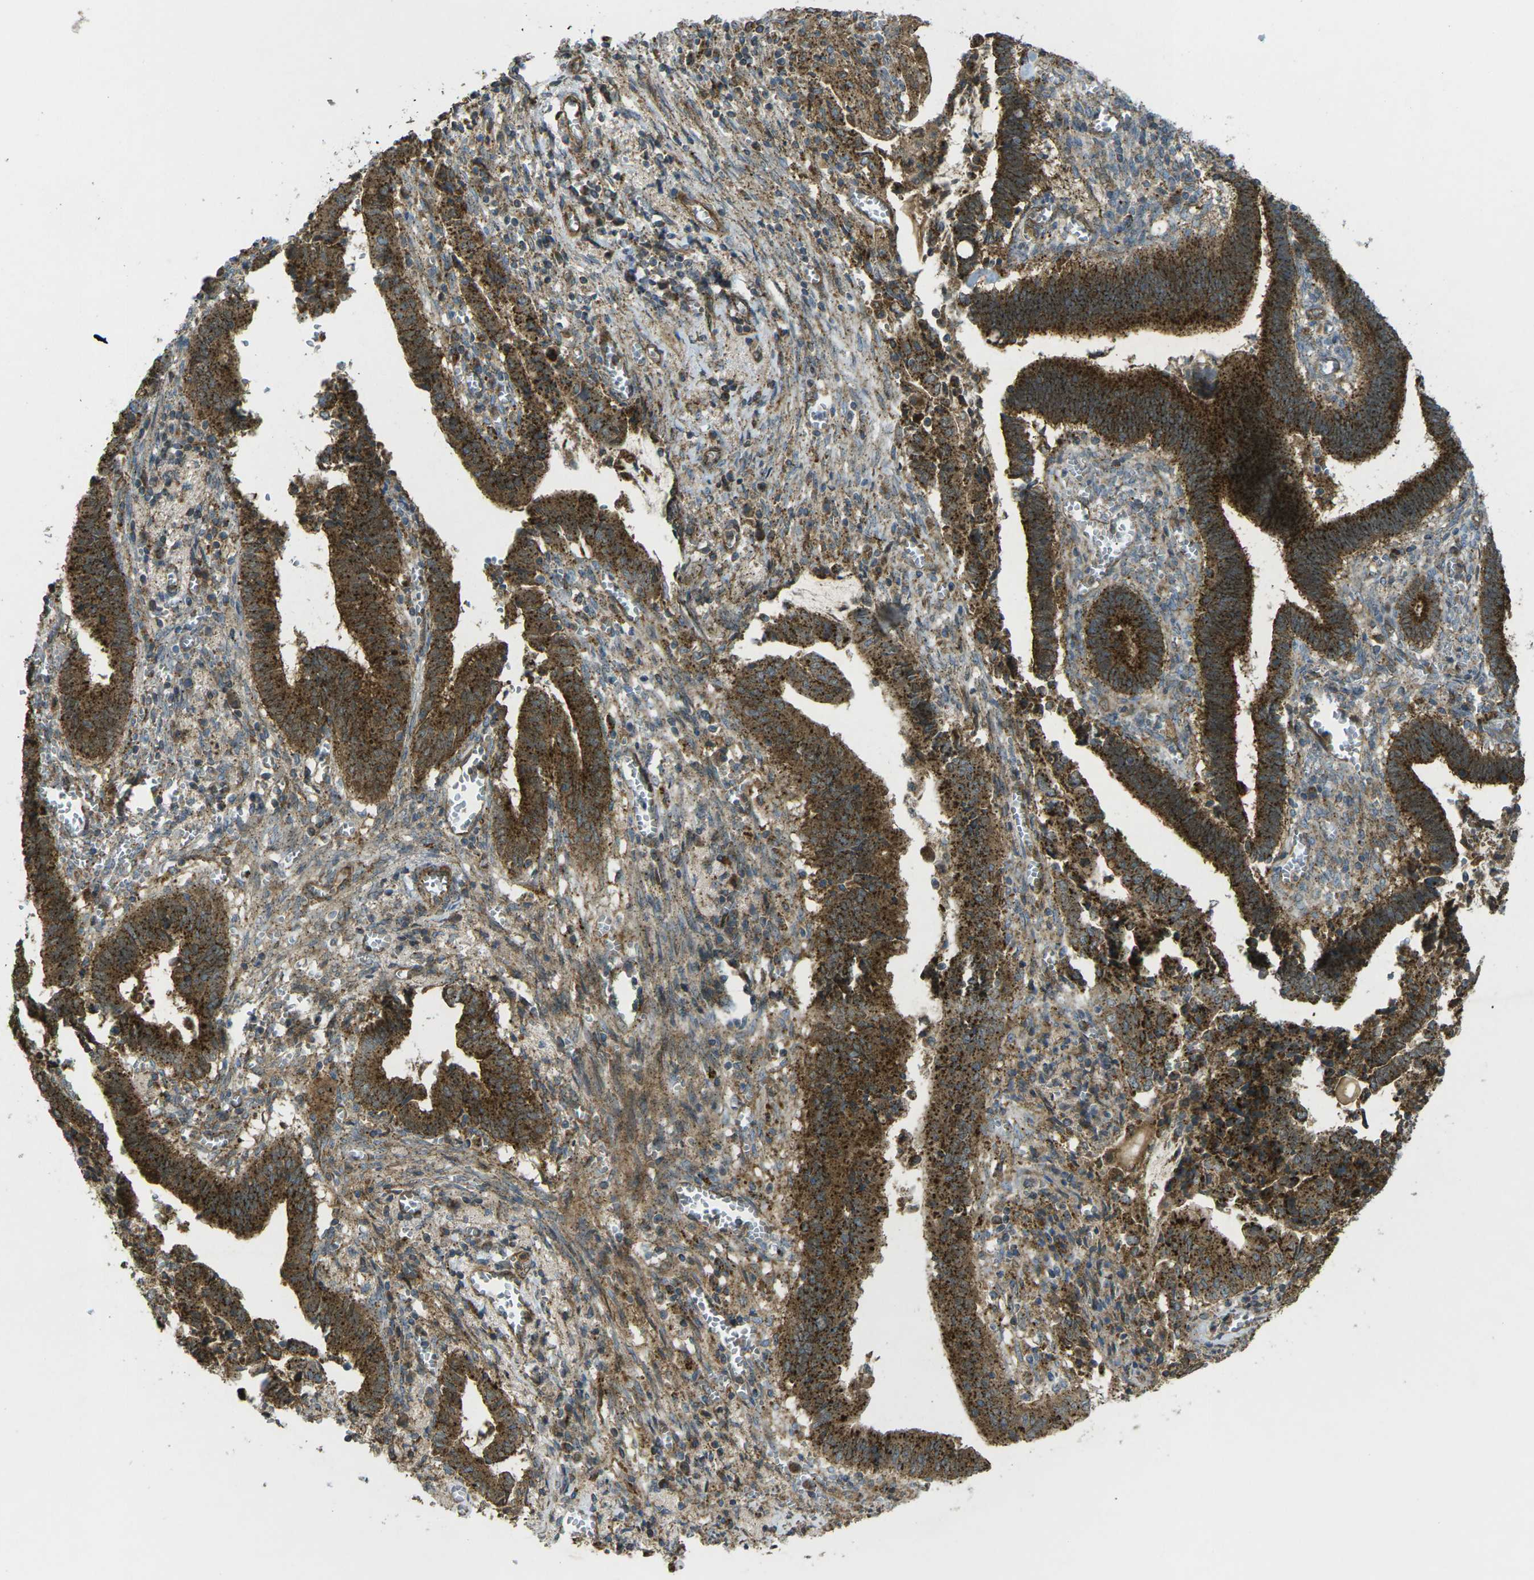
{"staining": {"intensity": "strong", "quantity": ">75%", "location": "cytoplasmic/membranous"}, "tissue": "cervical cancer", "cell_type": "Tumor cells", "image_type": "cancer", "snomed": [{"axis": "morphology", "description": "Adenocarcinoma, NOS"}, {"axis": "topography", "description": "Cervix"}], "caption": "A brown stain highlights strong cytoplasmic/membranous staining of a protein in cervical cancer (adenocarcinoma) tumor cells.", "gene": "CHMP3", "patient": {"sex": "female", "age": 44}}